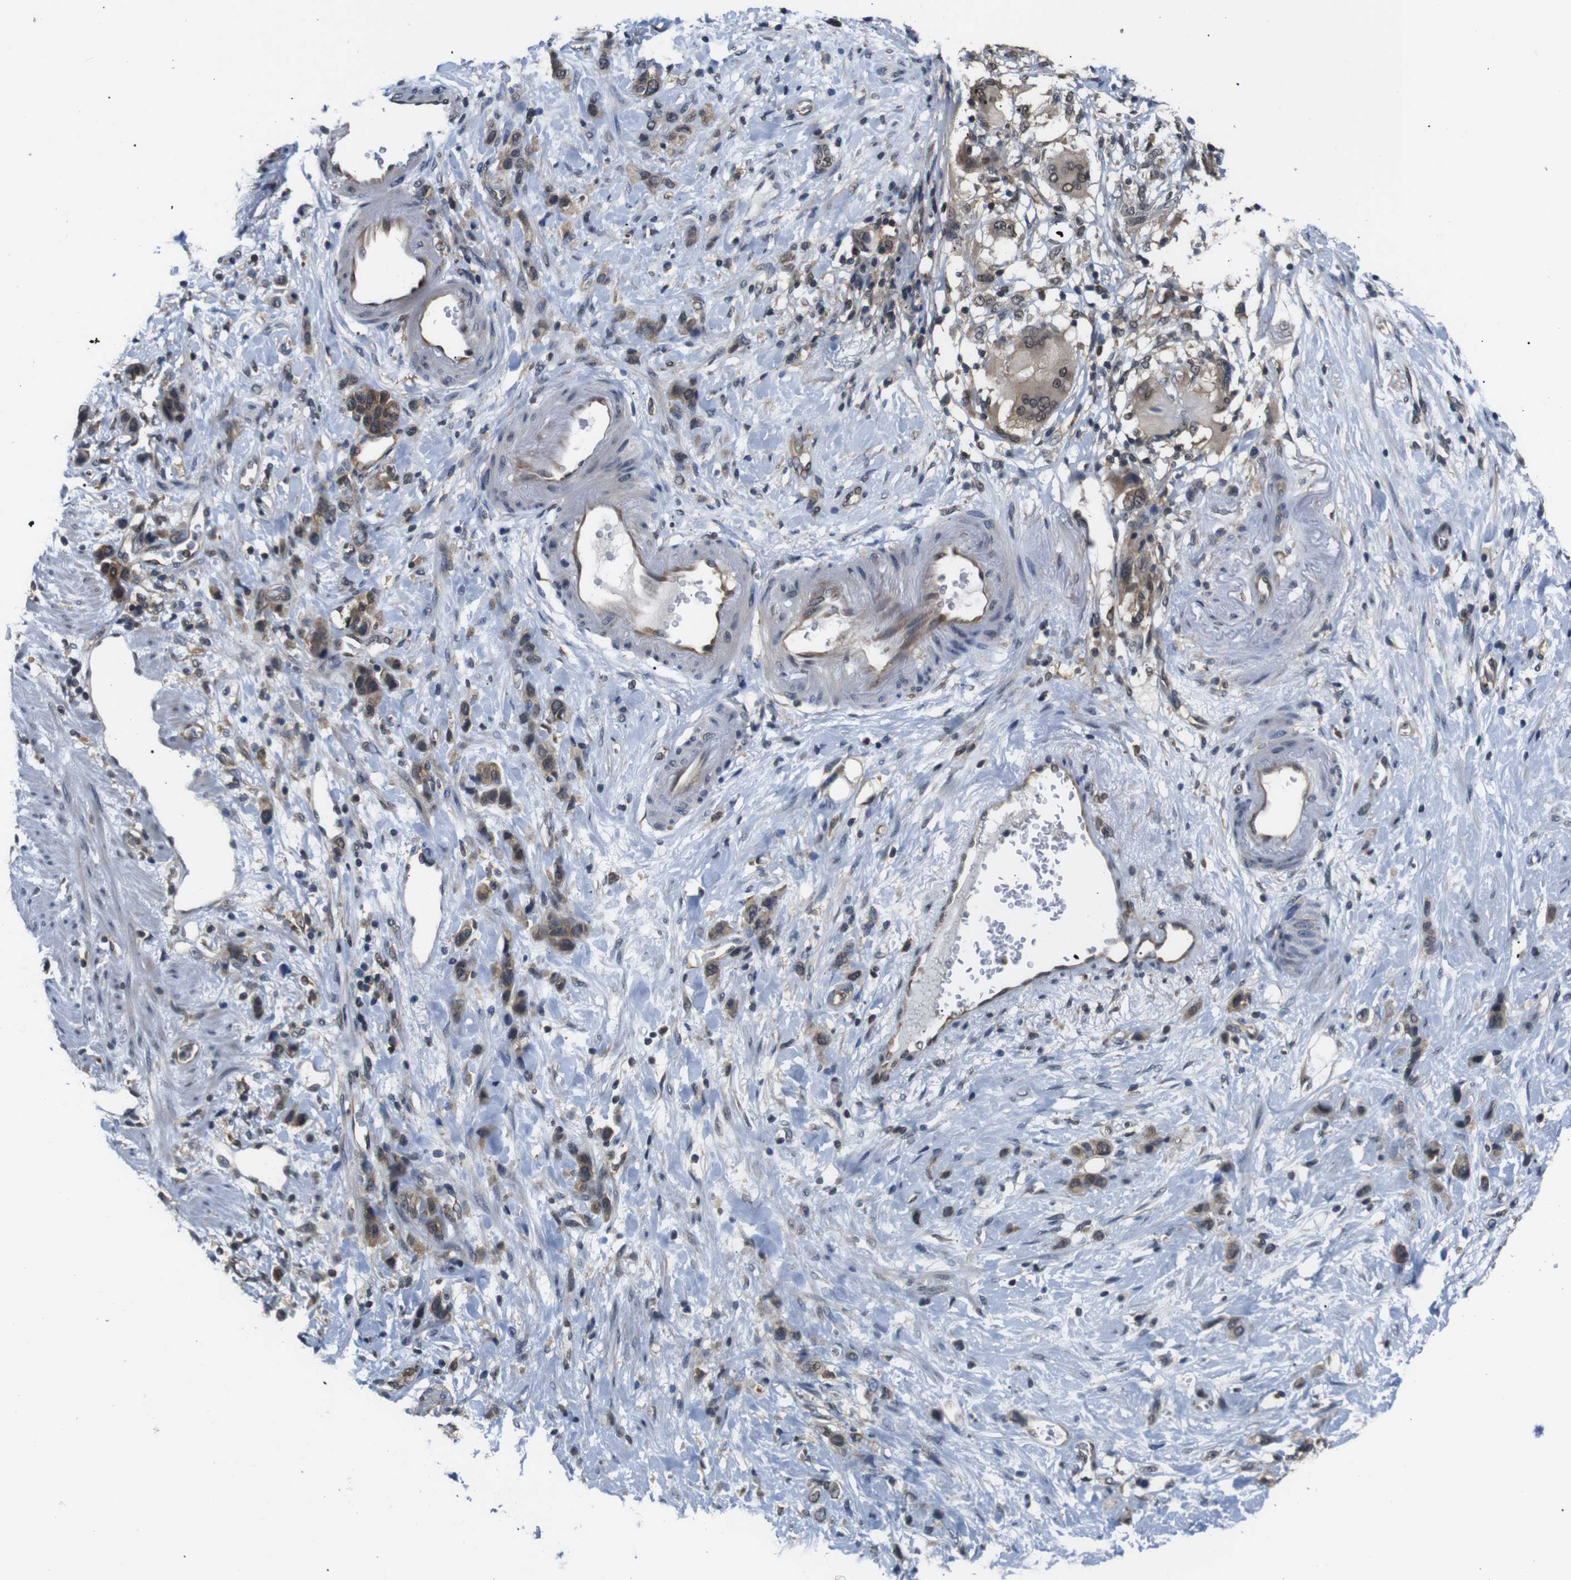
{"staining": {"intensity": "moderate", "quantity": ">75%", "location": "cytoplasmic/membranous,nuclear"}, "tissue": "stomach cancer", "cell_type": "Tumor cells", "image_type": "cancer", "snomed": [{"axis": "morphology", "description": "Adenocarcinoma, NOS"}, {"axis": "morphology", "description": "Adenocarcinoma, High grade"}, {"axis": "topography", "description": "Stomach, upper"}, {"axis": "topography", "description": "Stomach, lower"}], "caption": "A brown stain highlights moderate cytoplasmic/membranous and nuclear positivity of a protein in human stomach adenocarcinoma tumor cells. The staining was performed using DAB, with brown indicating positive protein expression. Nuclei are stained blue with hematoxylin.", "gene": "UBXN1", "patient": {"sex": "female", "age": 65}}